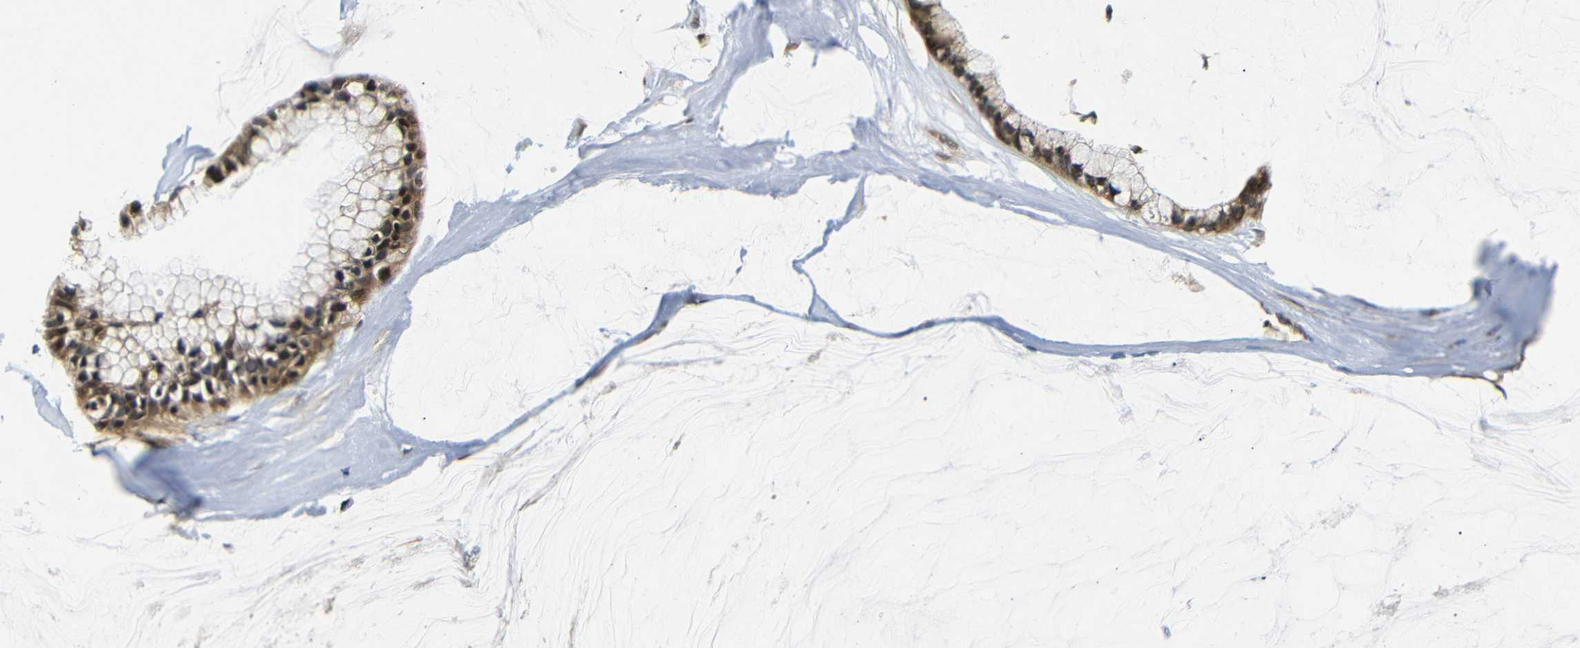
{"staining": {"intensity": "moderate", "quantity": ">75%", "location": "cytoplasmic/membranous,nuclear"}, "tissue": "ovarian cancer", "cell_type": "Tumor cells", "image_type": "cancer", "snomed": [{"axis": "morphology", "description": "Cystadenocarcinoma, mucinous, NOS"}, {"axis": "topography", "description": "Ovary"}], "caption": "A micrograph of mucinous cystadenocarcinoma (ovarian) stained for a protein shows moderate cytoplasmic/membranous and nuclear brown staining in tumor cells.", "gene": "GJA5", "patient": {"sex": "female", "age": 39}}